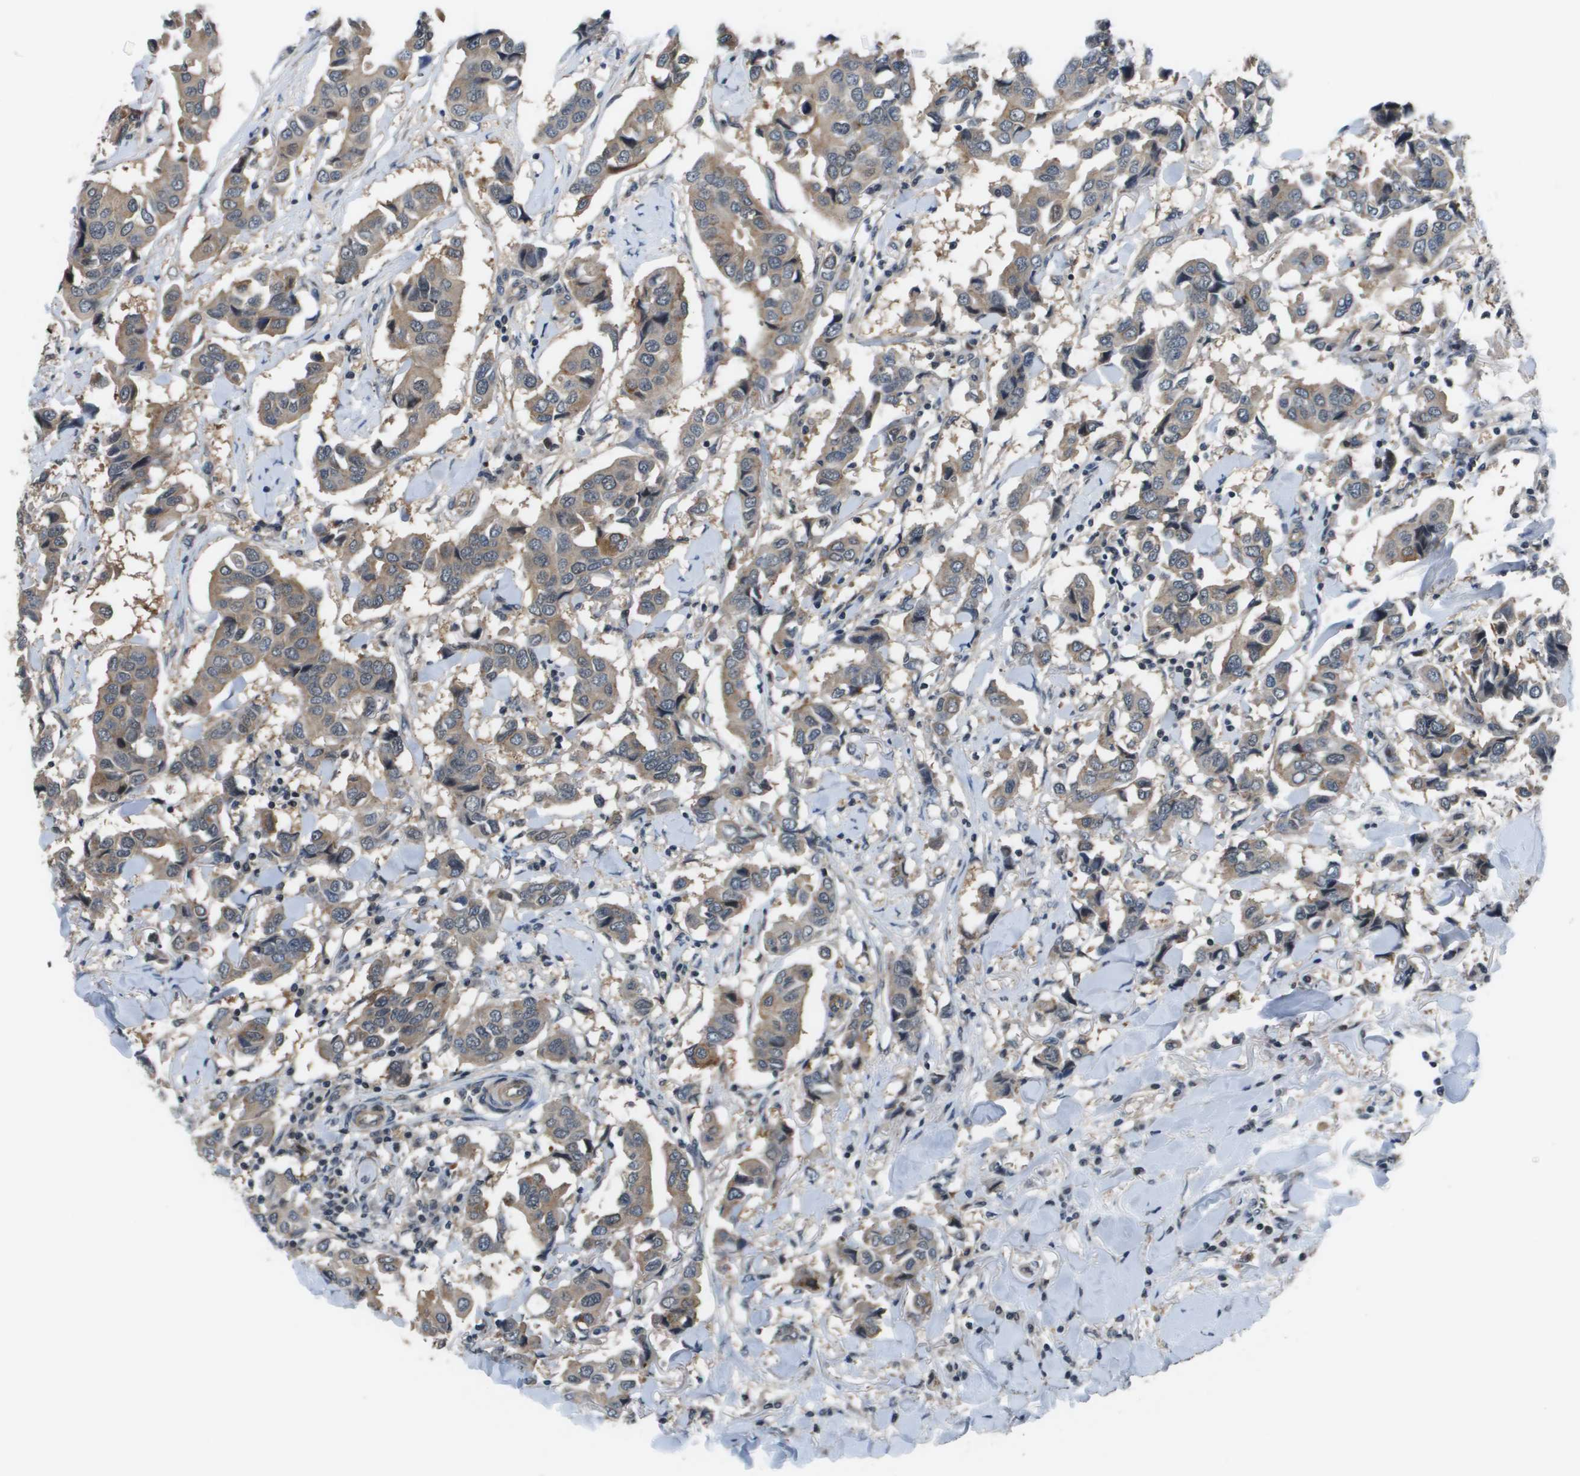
{"staining": {"intensity": "moderate", "quantity": ">75%", "location": "cytoplasmic/membranous"}, "tissue": "breast cancer", "cell_type": "Tumor cells", "image_type": "cancer", "snomed": [{"axis": "morphology", "description": "Duct carcinoma"}, {"axis": "topography", "description": "Breast"}], "caption": "Moderate cytoplasmic/membranous expression is appreciated in approximately >75% of tumor cells in breast cancer (intraductal carcinoma). The staining was performed using DAB to visualize the protein expression in brown, while the nuclei were stained in blue with hematoxylin (Magnification: 20x).", "gene": "ENPP5", "patient": {"sex": "female", "age": 80}}